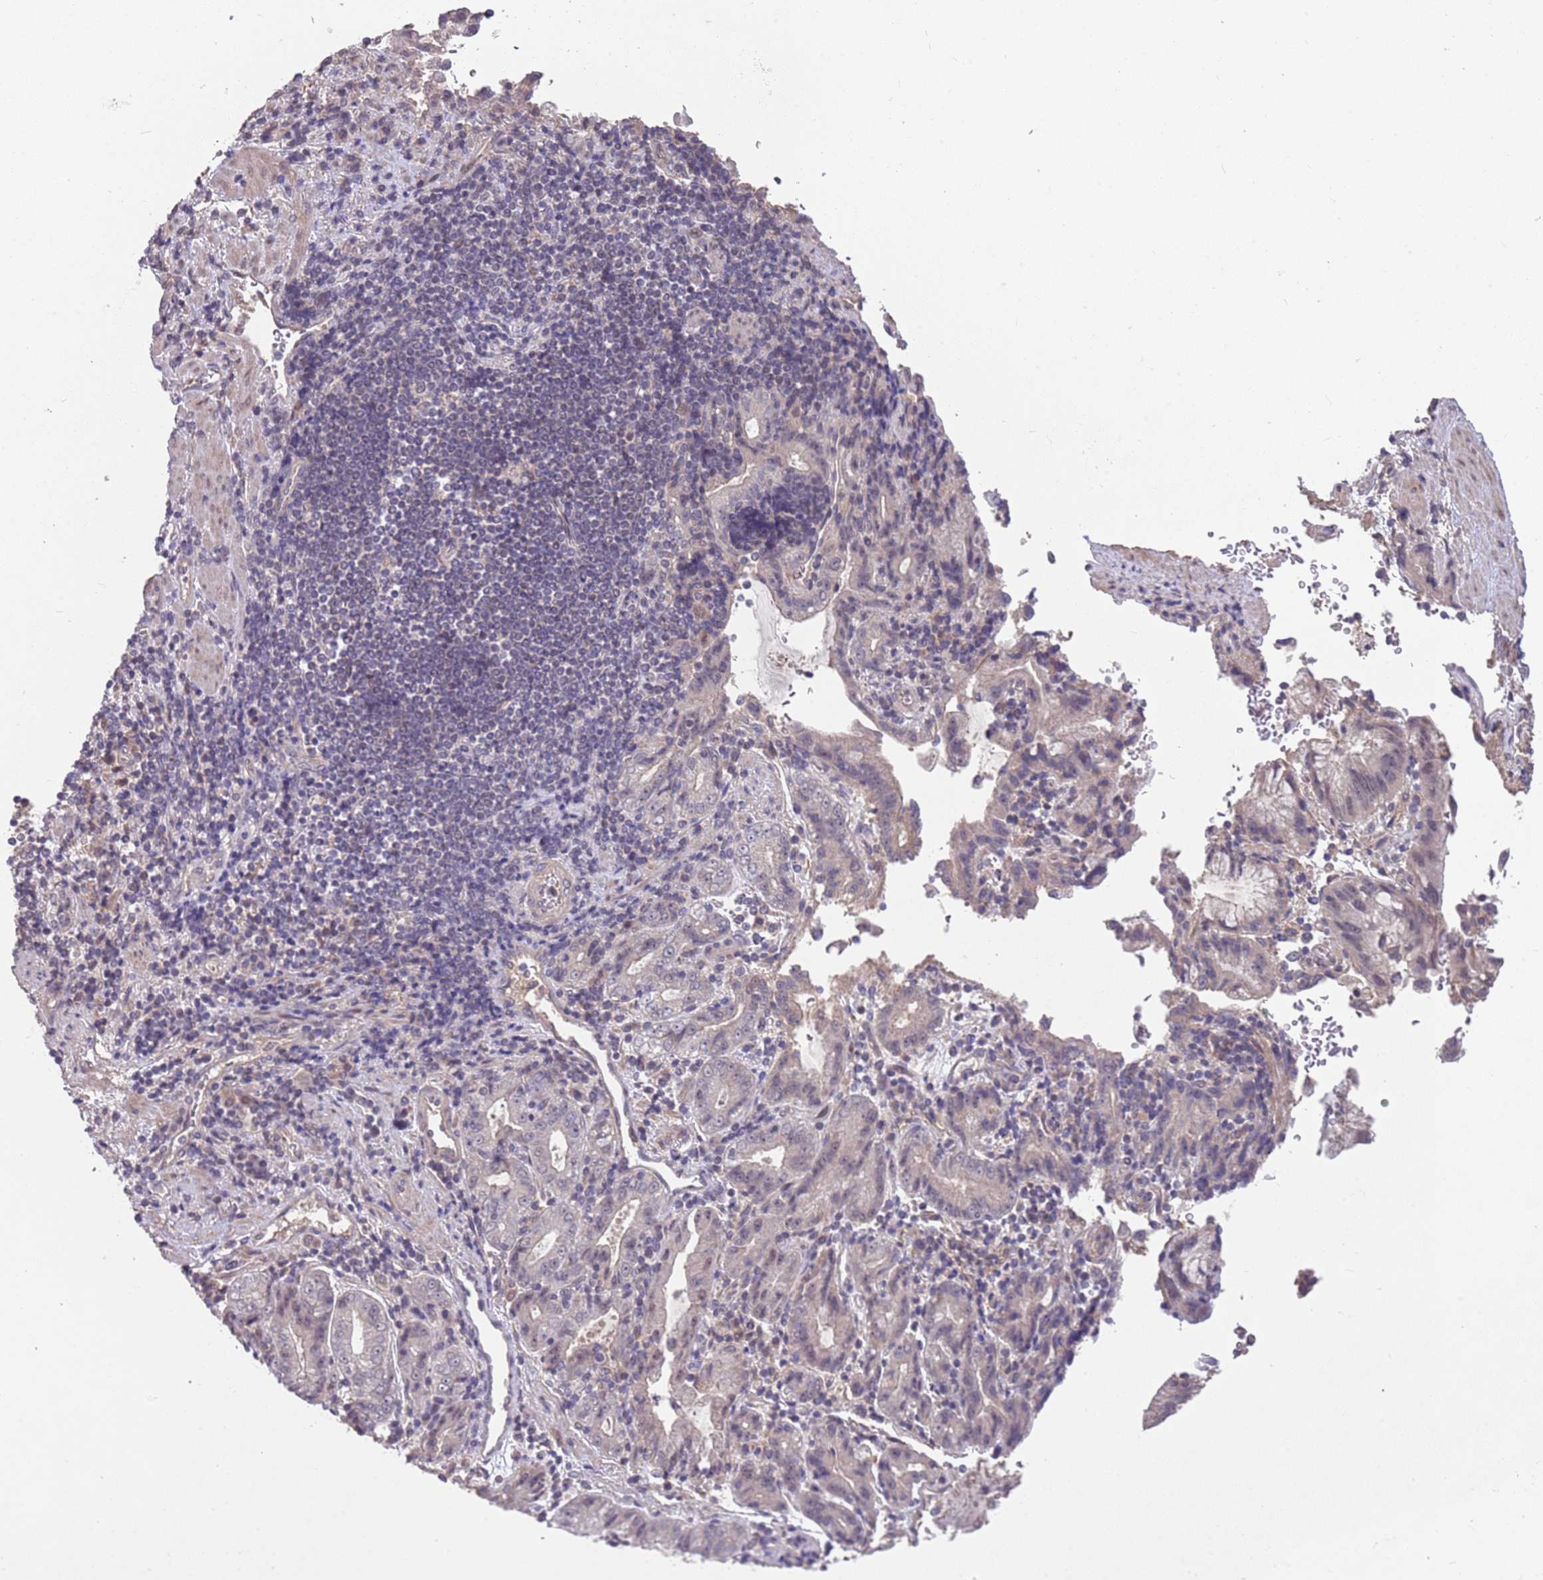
{"staining": {"intensity": "negative", "quantity": "none", "location": "none"}, "tissue": "stomach cancer", "cell_type": "Tumor cells", "image_type": "cancer", "snomed": [{"axis": "morphology", "description": "Adenocarcinoma, NOS"}, {"axis": "topography", "description": "Stomach"}], "caption": "A micrograph of human adenocarcinoma (stomach) is negative for staining in tumor cells.", "gene": "MEI1", "patient": {"sex": "male", "age": 62}}